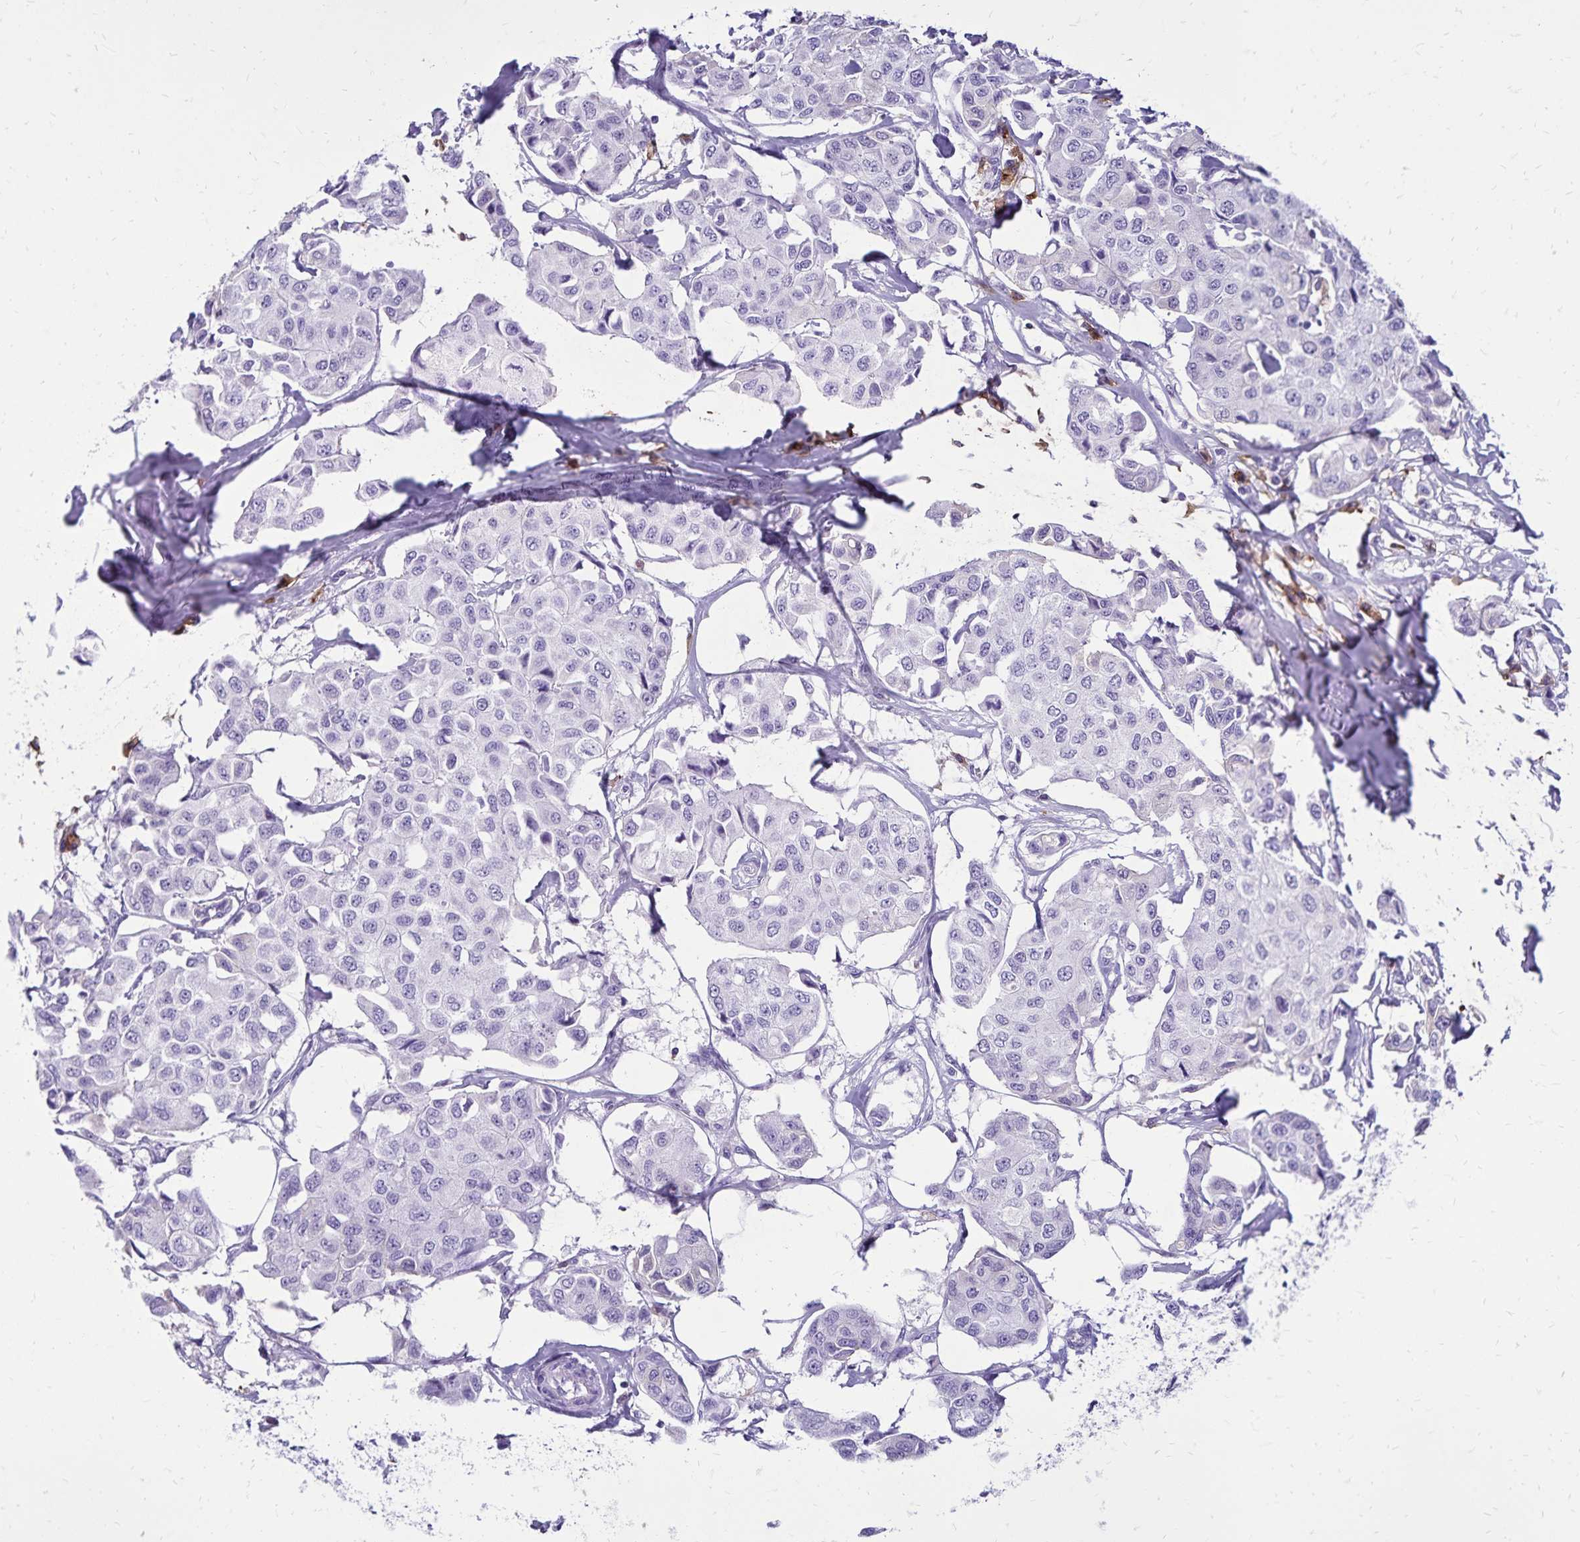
{"staining": {"intensity": "negative", "quantity": "none", "location": "none"}, "tissue": "breast cancer", "cell_type": "Tumor cells", "image_type": "cancer", "snomed": [{"axis": "morphology", "description": "Duct carcinoma"}, {"axis": "topography", "description": "Breast"}, {"axis": "topography", "description": "Lymph node"}], "caption": "Photomicrograph shows no significant protein expression in tumor cells of breast infiltrating ductal carcinoma.", "gene": "CD27", "patient": {"sex": "female", "age": 80}}